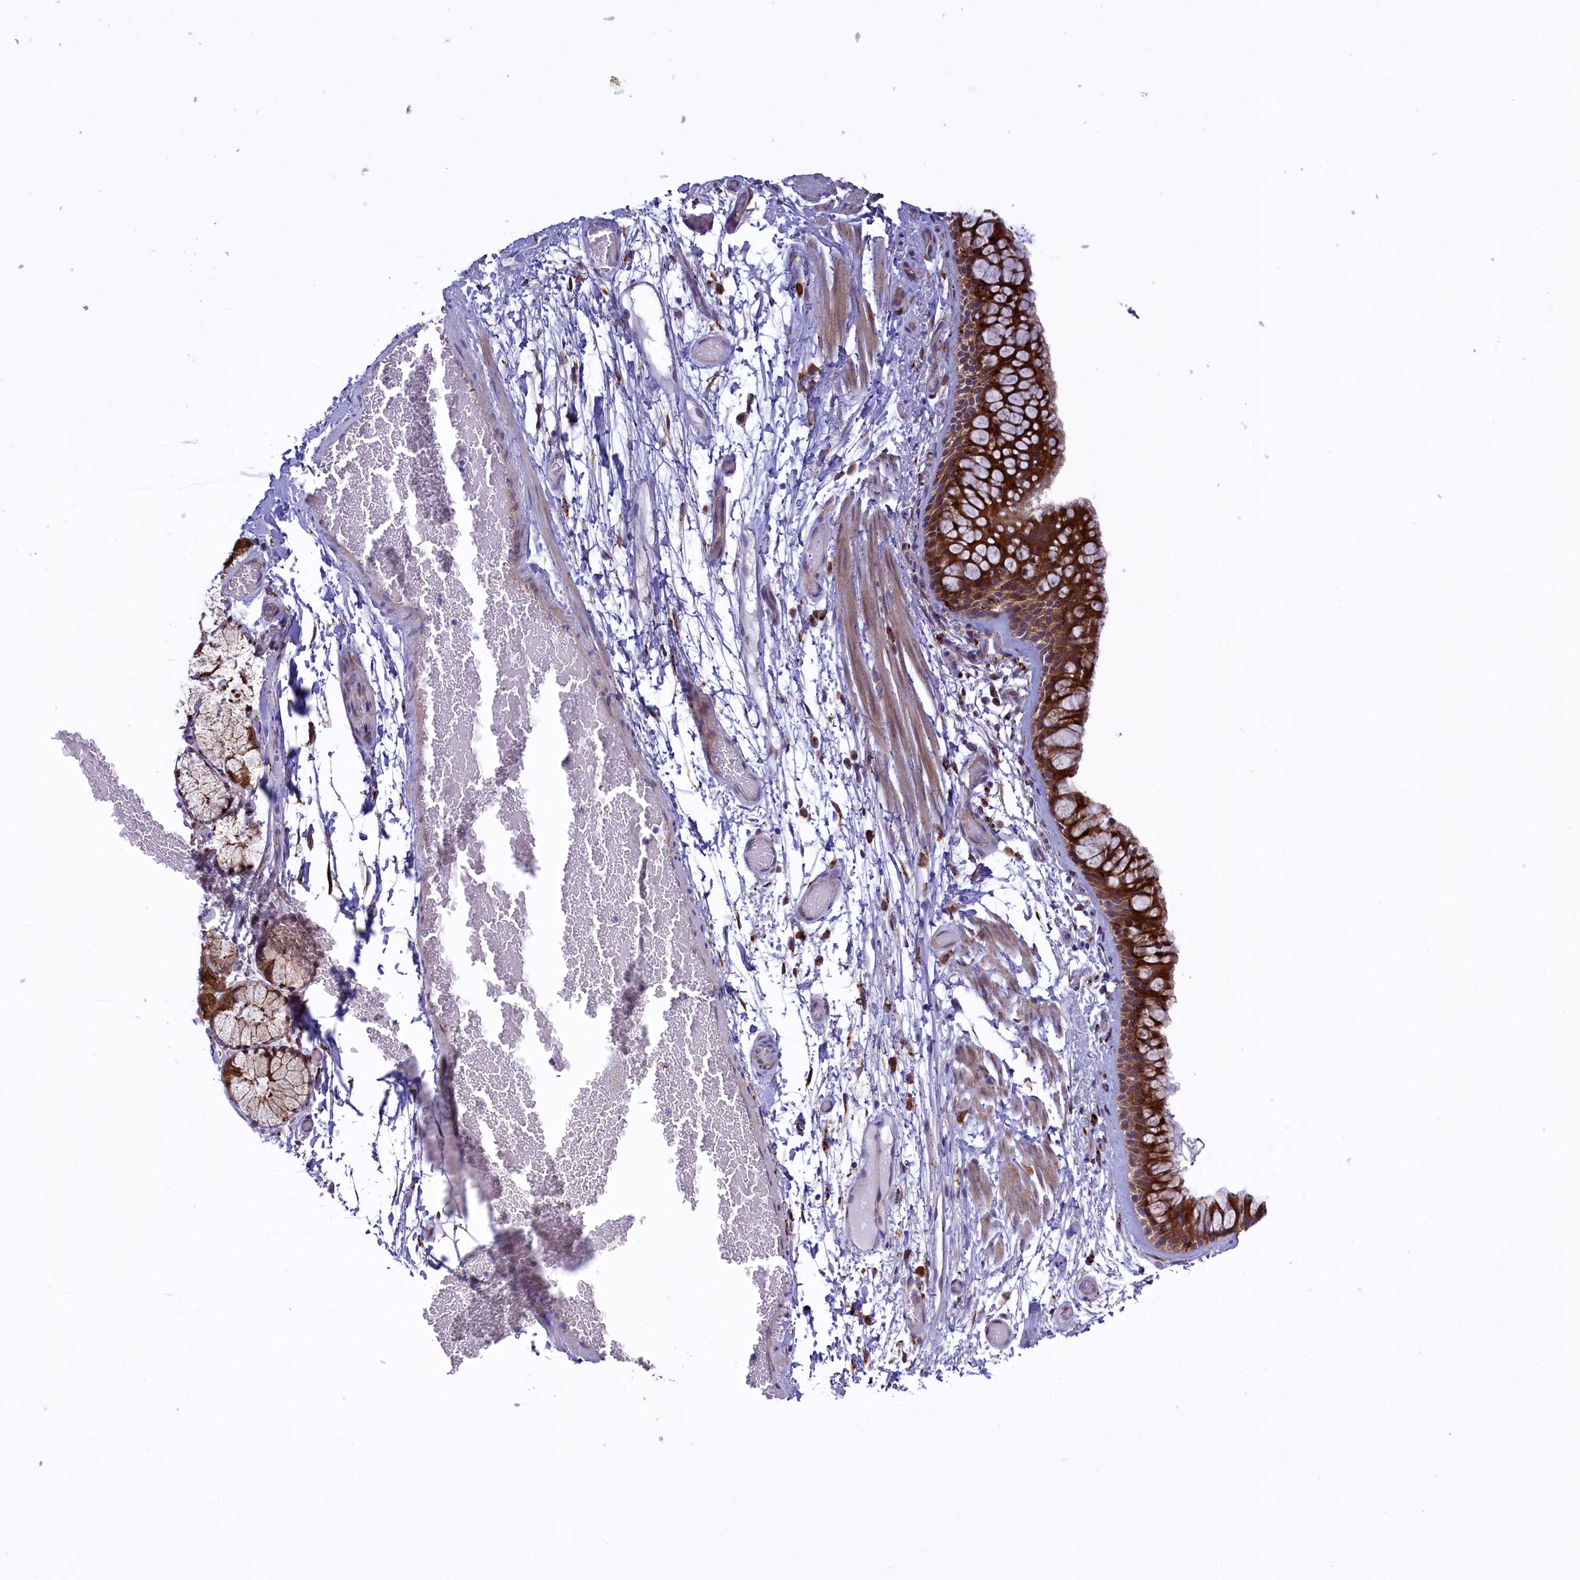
{"staining": {"intensity": "strong", "quantity": ">75%", "location": "cytoplasmic/membranous"}, "tissue": "bronchus", "cell_type": "Respiratory epithelial cells", "image_type": "normal", "snomed": [{"axis": "morphology", "description": "Normal tissue, NOS"}, {"axis": "topography", "description": "Bronchus"}], "caption": "DAB immunohistochemical staining of normal bronchus exhibits strong cytoplasmic/membranous protein positivity in about >75% of respiratory epithelial cells. (Stains: DAB in brown, nuclei in blue, Microscopy: brightfield microscopy at high magnification).", "gene": "MAN2B1", "patient": {"sex": "male", "age": 65}}